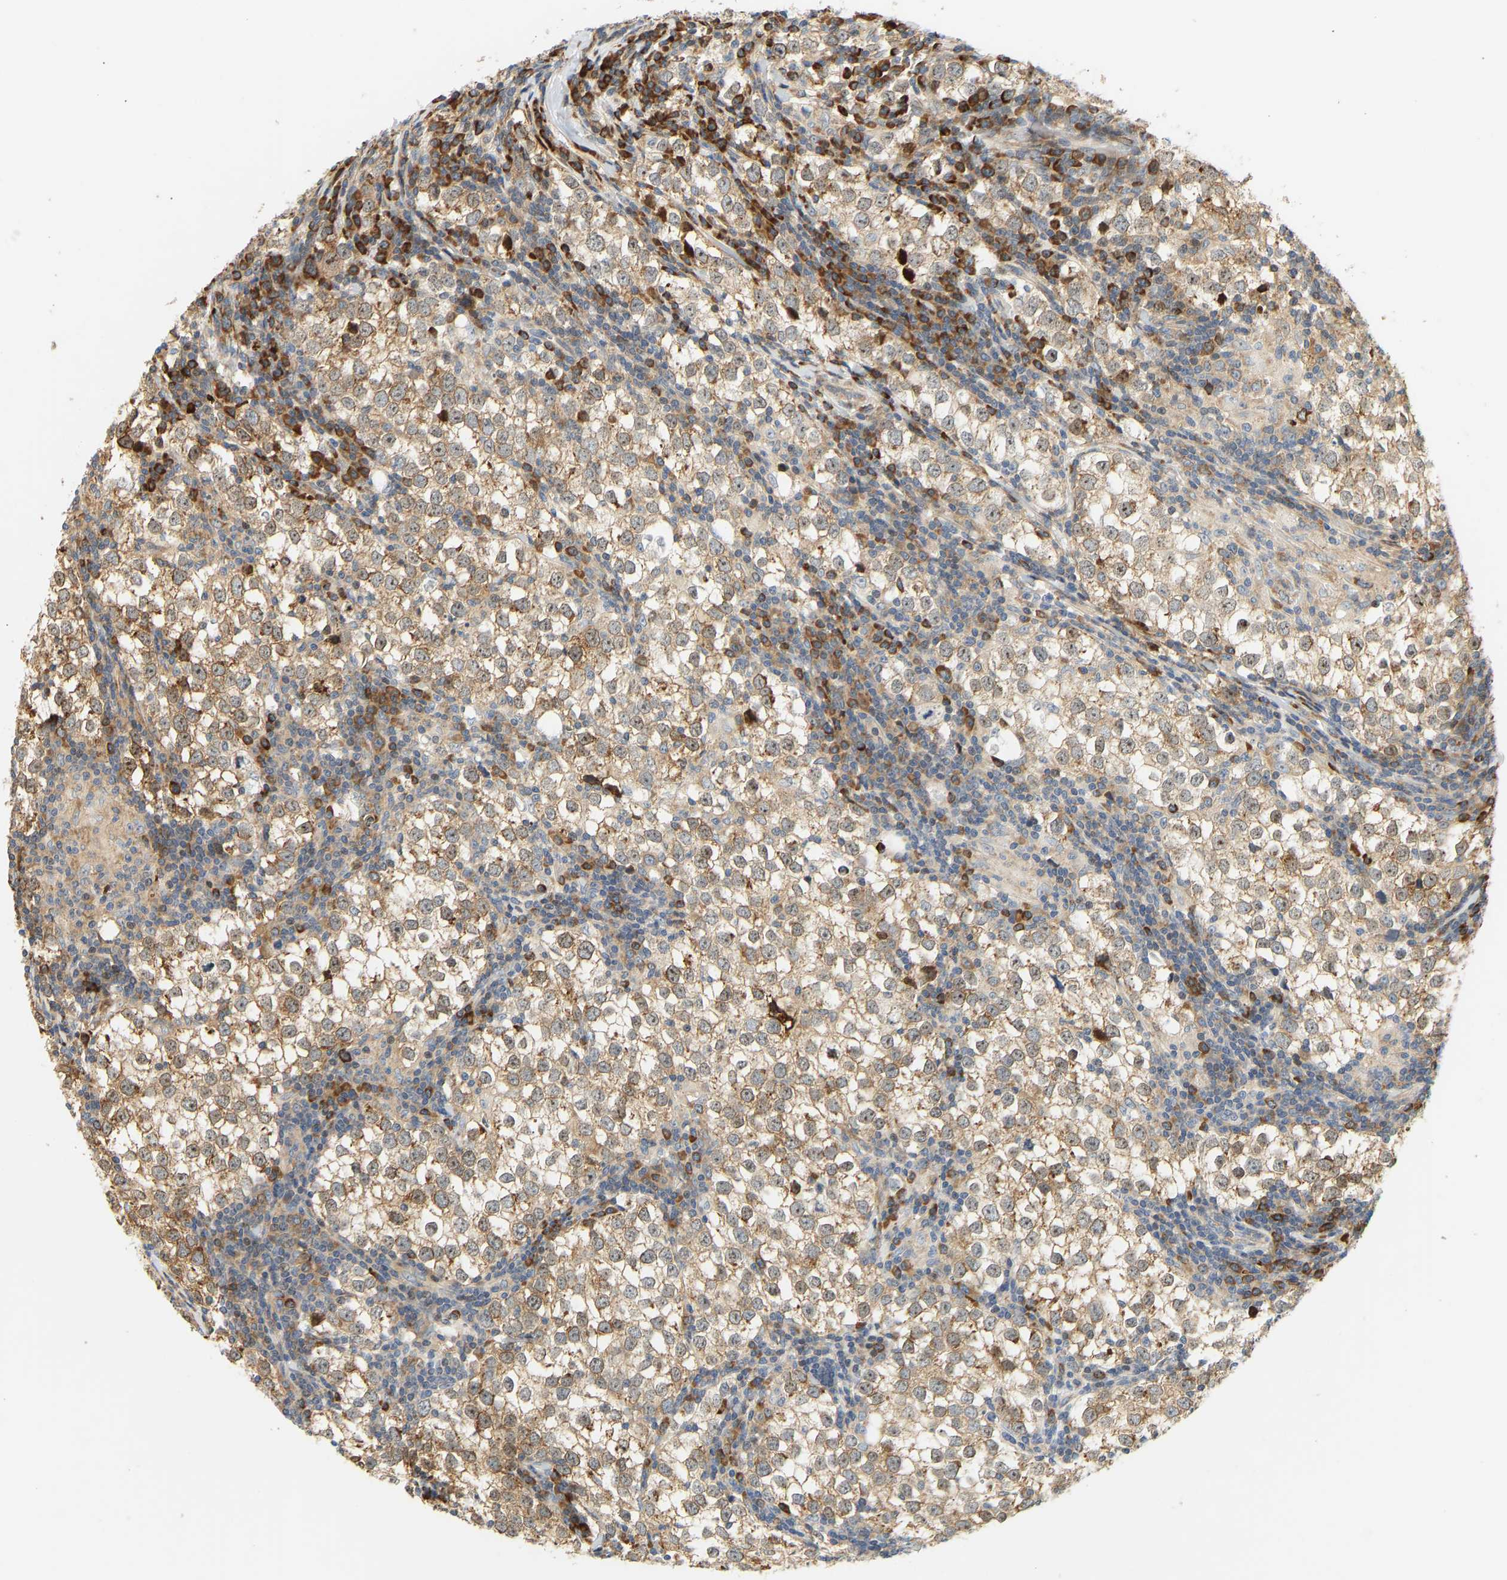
{"staining": {"intensity": "moderate", "quantity": ">75%", "location": "cytoplasmic/membranous"}, "tissue": "testis cancer", "cell_type": "Tumor cells", "image_type": "cancer", "snomed": [{"axis": "morphology", "description": "Seminoma, NOS"}, {"axis": "morphology", "description": "Carcinoma, Embryonal, NOS"}, {"axis": "topography", "description": "Testis"}], "caption": "DAB (3,3'-diaminobenzidine) immunohistochemical staining of embryonal carcinoma (testis) reveals moderate cytoplasmic/membranous protein positivity in about >75% of tumor cells.", "gene": "RPS14", "patient": {"sex": "male", "age": 36}}